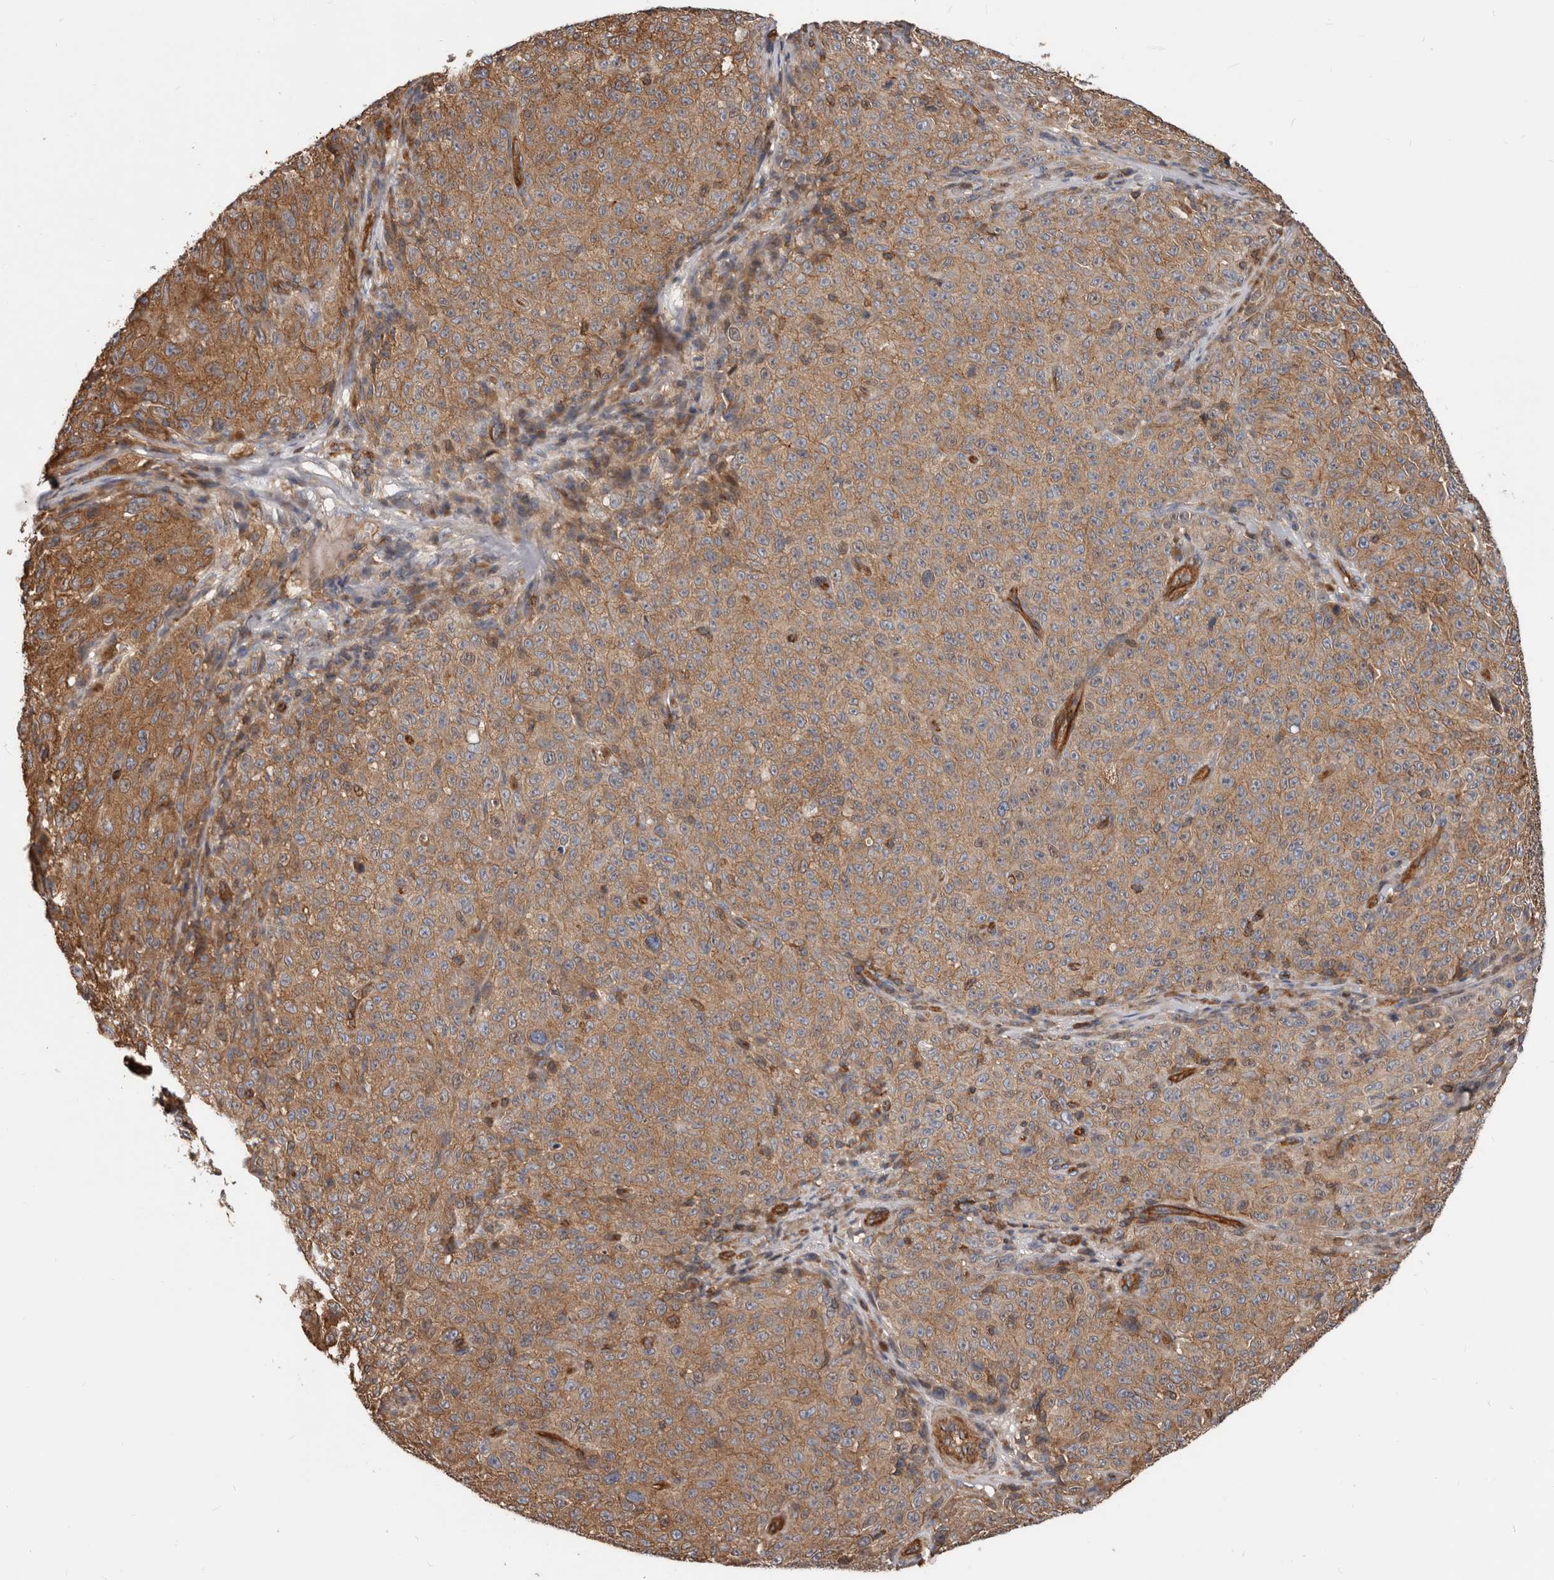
{"staining": {"intensity": "moderate", "quantity": ">75%", "location": "cytoplasmic/membranous"}, "tissue": "melanoma", "cell_type": "Tumor cells", "image_type": "cancer", "snomed": [{"axis": "morphology", "description": "Malignant melanoma, NOS"}, {"axis": "topography", "description": "Skin"}], "caption": "This is an image of immunohistochemistry (IHC) staining of melanoma, which shows moderate positivity in the cytoplasmic/membranous of tumor cells.", "gene": "PNRC2", "patient": {"sex": "female", "age": 82}}